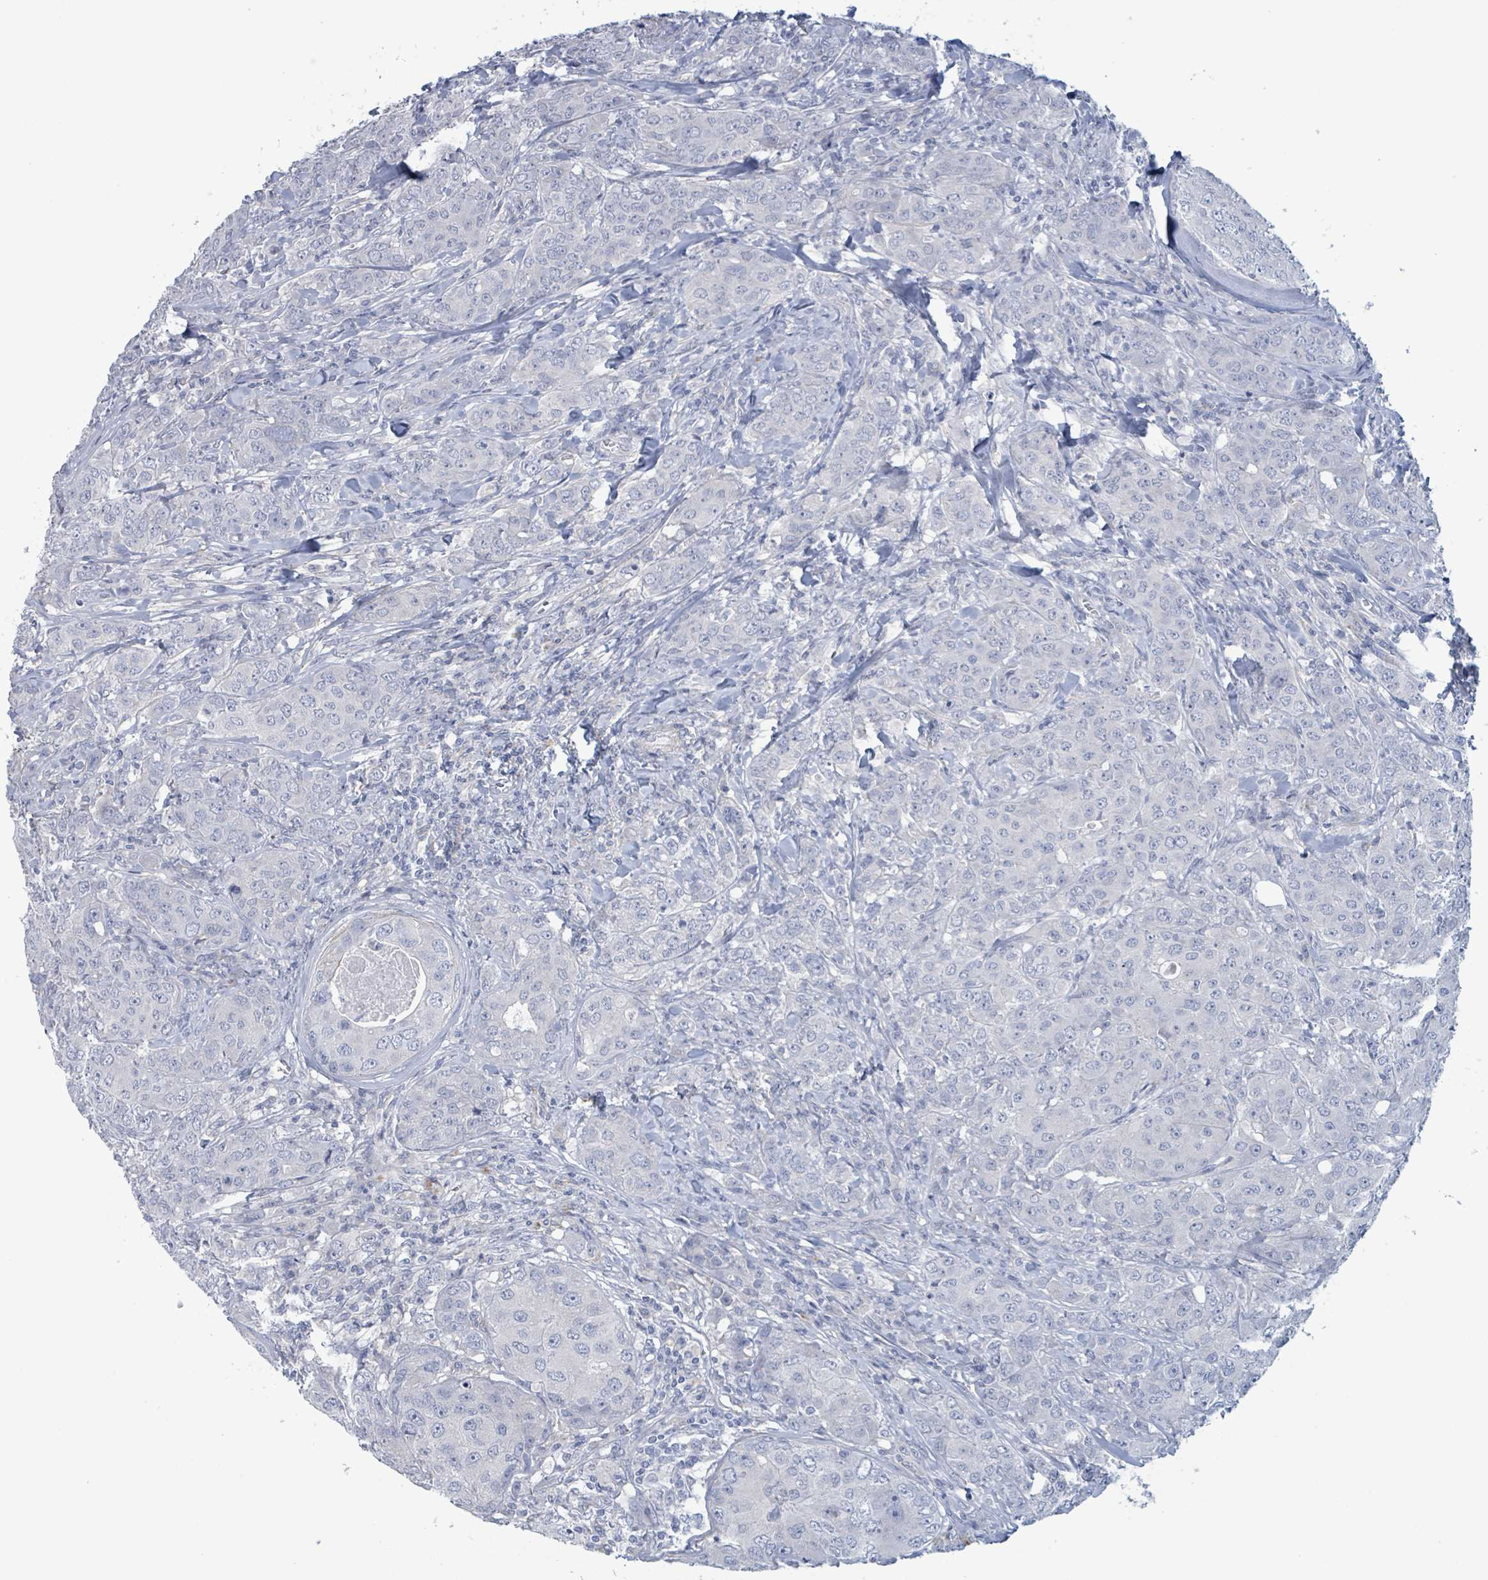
{"staining": {"intensity": "negative", "quantity": "none", "location": "none"}, "tissue": "breast cancer", "cell_type": "Tumor cells", "image_type": "cancer", "snomed": [{"axis": "morphology", "description": "Duct carcinoma"}, {"axis": "topography", "description": "Breast"}], "caption": "Tumor cells show no significant staining in breast cancer.", "gene": "PKLR", "patient": {"sex": "female", "age": 43}}